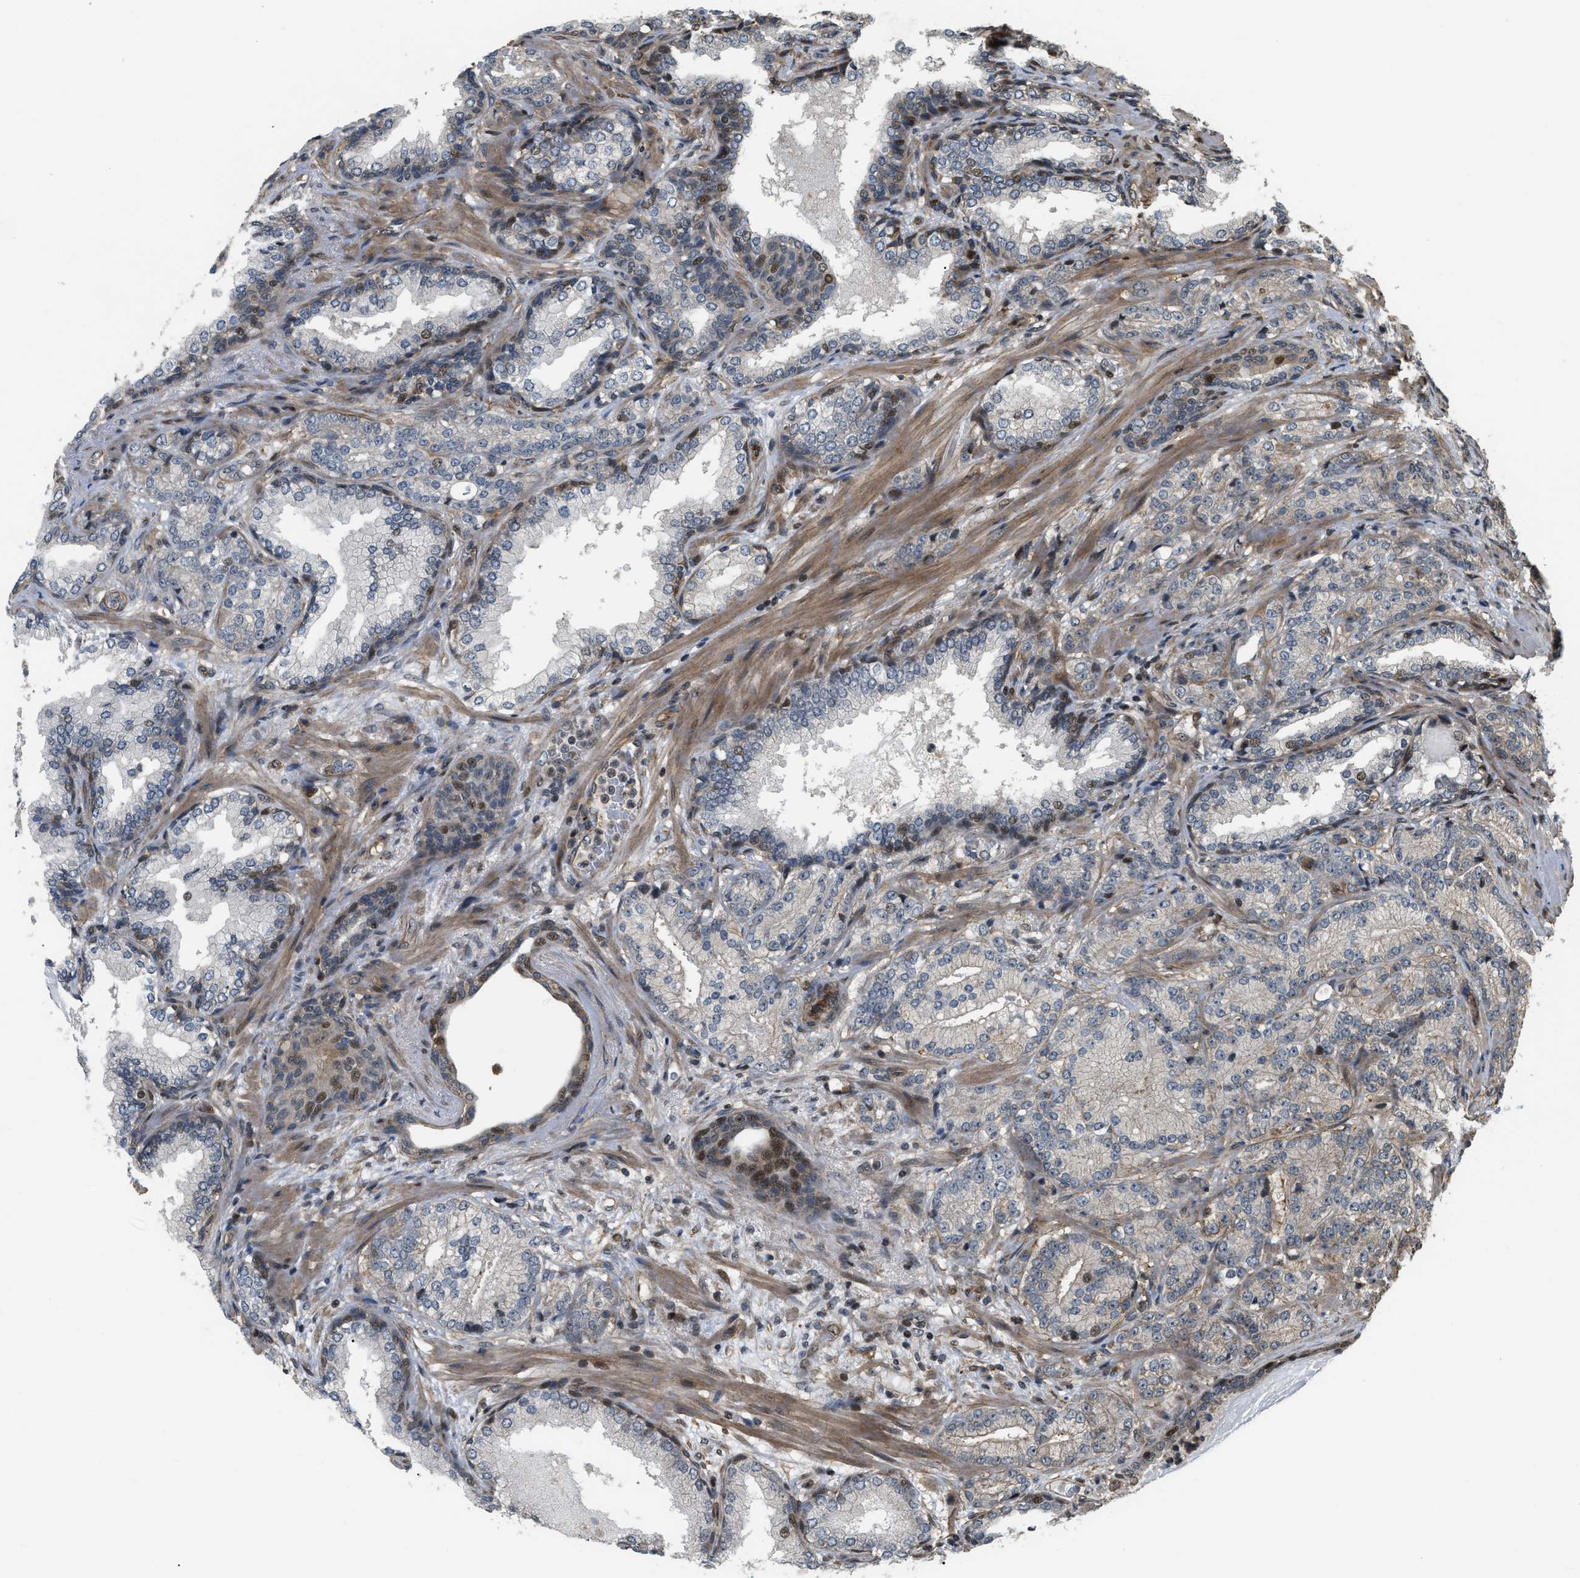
{"staining": {"intensity": "negative", "quantity": "none", "location": "none"}, "tissue": "prostate cancer", "cell_type": "Tumor cells", "image_type": "cancer", "snomed": [{"axis": "morphology", "description": "Adenocarcinoma, High grade"}, {"axis": "topography", "description": "Prostate"}], "caption": "This is an immunohistochemistry (IHC) histopathology image of prostate cancer (adenocarcinoma (high-grade)). There is no staining in tumor cells.", "gene": "LTA4H", "patient": {"sex": "male", "age": 61}}